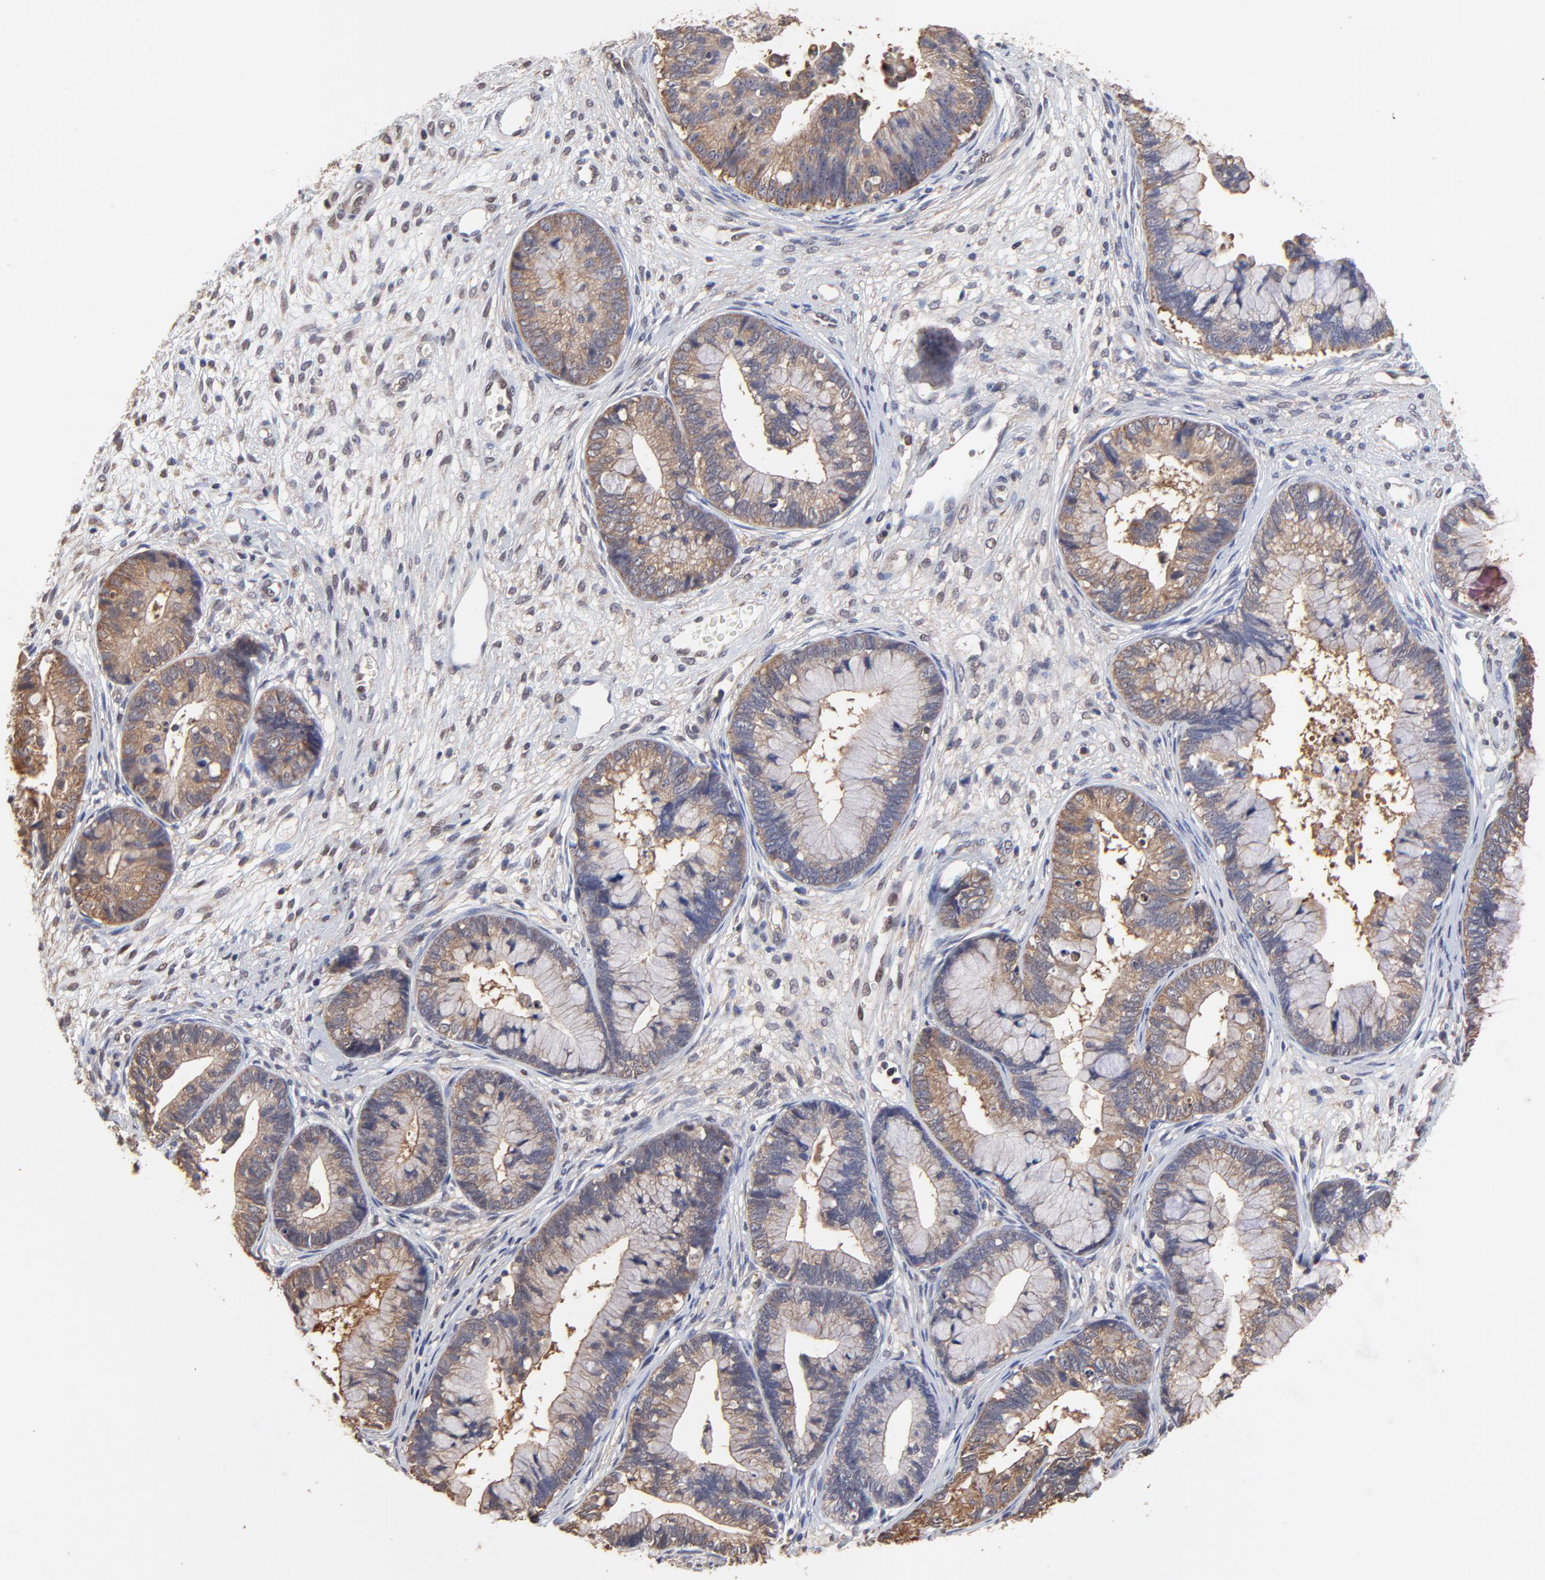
{"staining": {"intensity": "weak", "quantity": "25%-75%", "location": "cytoplasmic/membranous"}, "tissue": "cervical cancer", "cell_type": "Tumor cells", "image_type": "cancer", "snomed": [{"axis": "morphology", "description": "Adenocarcinoma, NOS"}, {"axis": "topography", "description": "Cervix"}], "caption": "DAB (3,3'-diaminobenzidine) immunohistochemical staining of human adenocarcinoma (cervical) exhibits weak cytoplasmic/membranous protein staining in approximately 25%-75% of tumor cells.", "gene": "CCT2", "patient": {"sex": "female", "age": 44}}